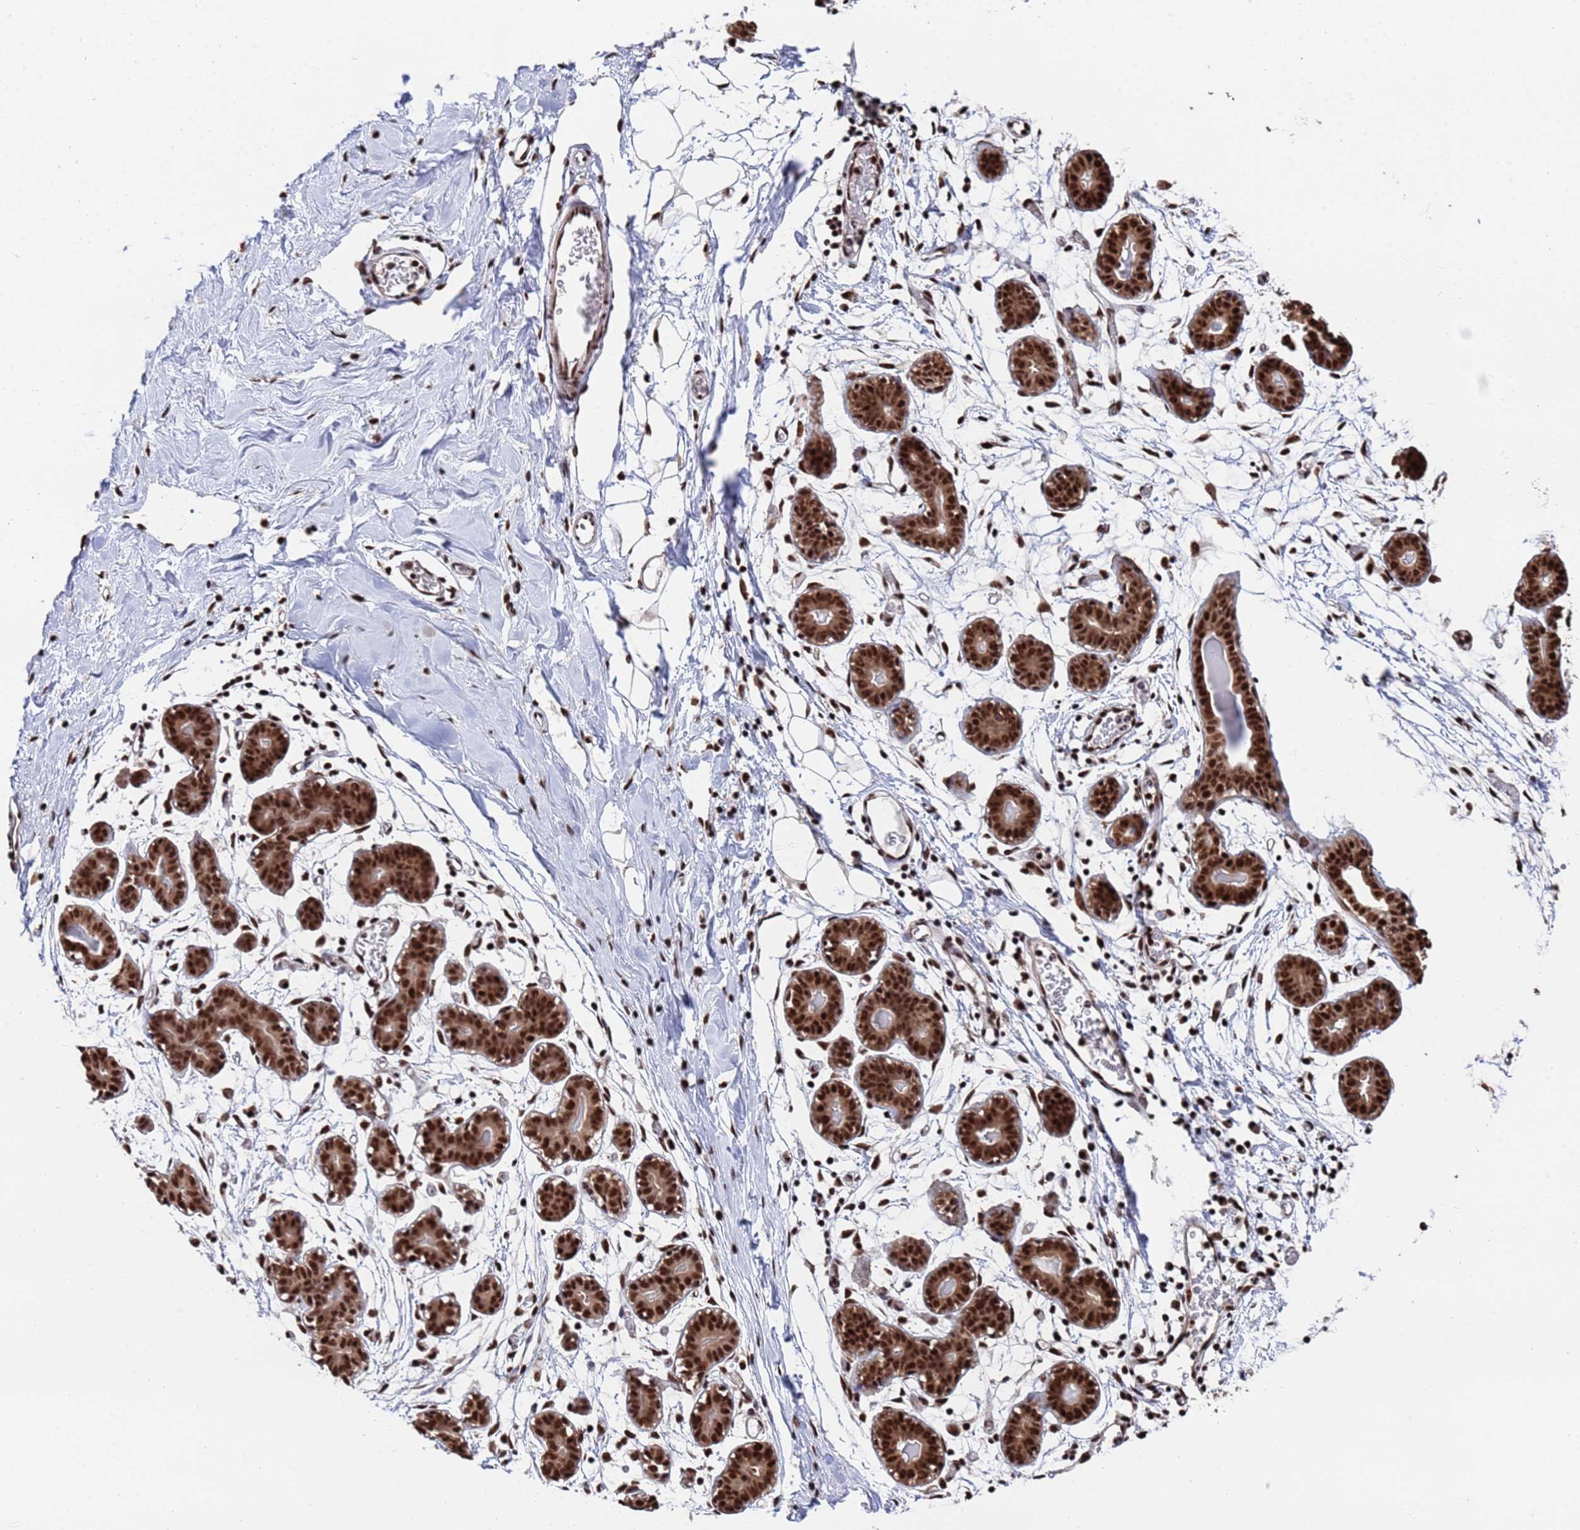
{"staining": {"intensity": "moderate", "quantity": "25%-75%", "location": "nuclear"}, "tissue": "breast", "cell_type": "Adipocytes", "image_type": "normal", "snomed": [{"axis": "morphology", "description": "Normal tissue, NOS"}, {"axis": "topography", "description": "Breast"}], "caption": "Immunohistochemical staining of unremarkable breast exhibits 25%-75% levels of moderate nuclear protein positivity in about 25%-75% of adipocytes.", "gene": "SF3B2", "patient": {"sex": "female", "age": 27}}